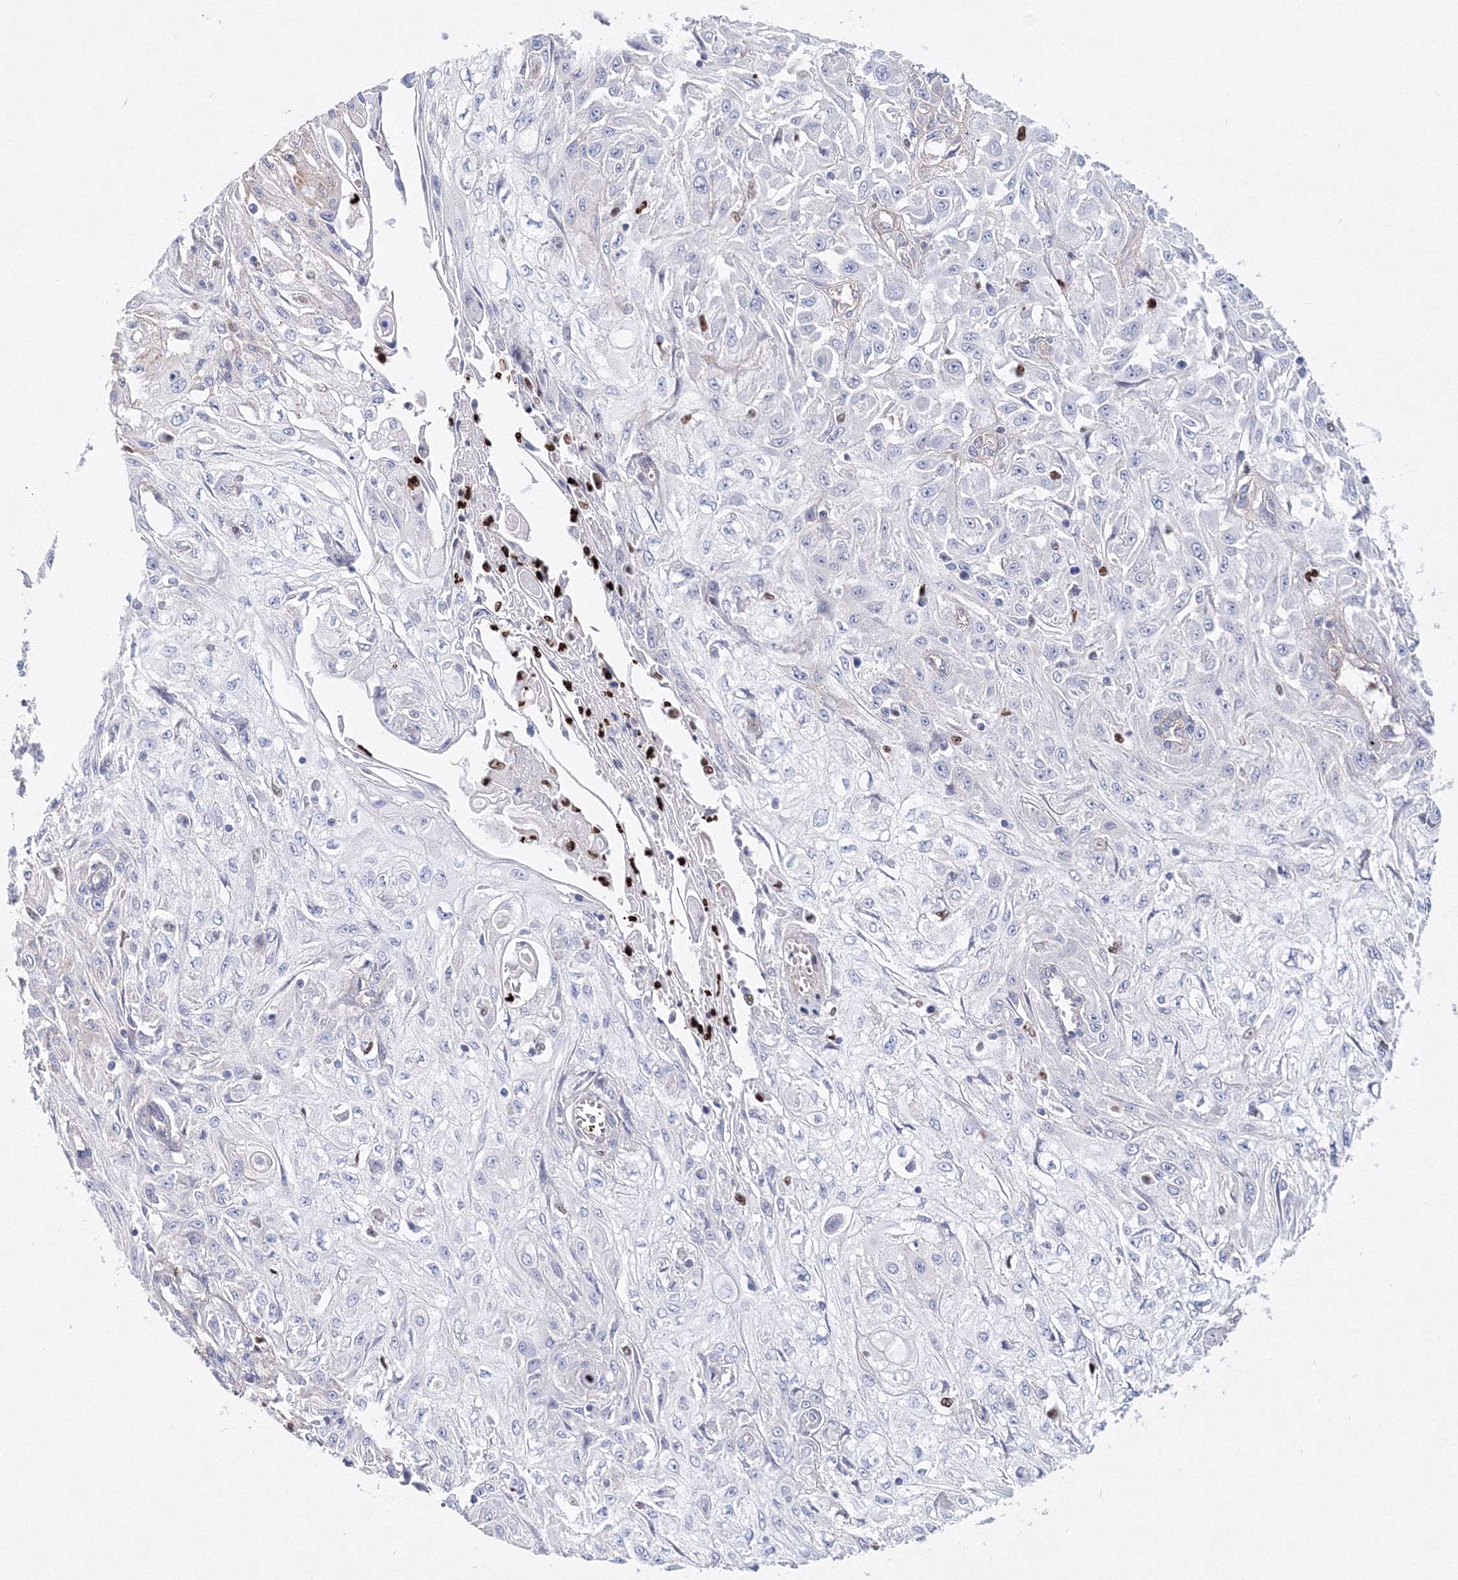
{"staining": {"intensity": "moderate", "quantity": "<25%", "location": "cytoplasmic/membranous"}, "tissue": "skin cancer", "cell_type": "Tumor cells", "image_type": "cancer", "snomed": [{"axis": "morphology", "description": "Squamous cell carcinoma, NOS"}, {"axis": "morphology", "description": "Squamous cell carcinoma, metastatic, NOS"}, {"axis": "topography", "description": "Skin"}, {"axis": "topography", "description": "Lymph node"}], "caption": "Moderate cytoplasmic/membranous protein staining is appreciated in about <25% of tumor cells in skin metastatic squamous cell carcinoma. The staining was performed using DAB (3,3'-diaminobenzidine), with brown indicating positive protein expression. Nuclei are stained blue with hematoxylin.", "gene": "C11orf52", "patient": {"sex": "male", "age": 75}}